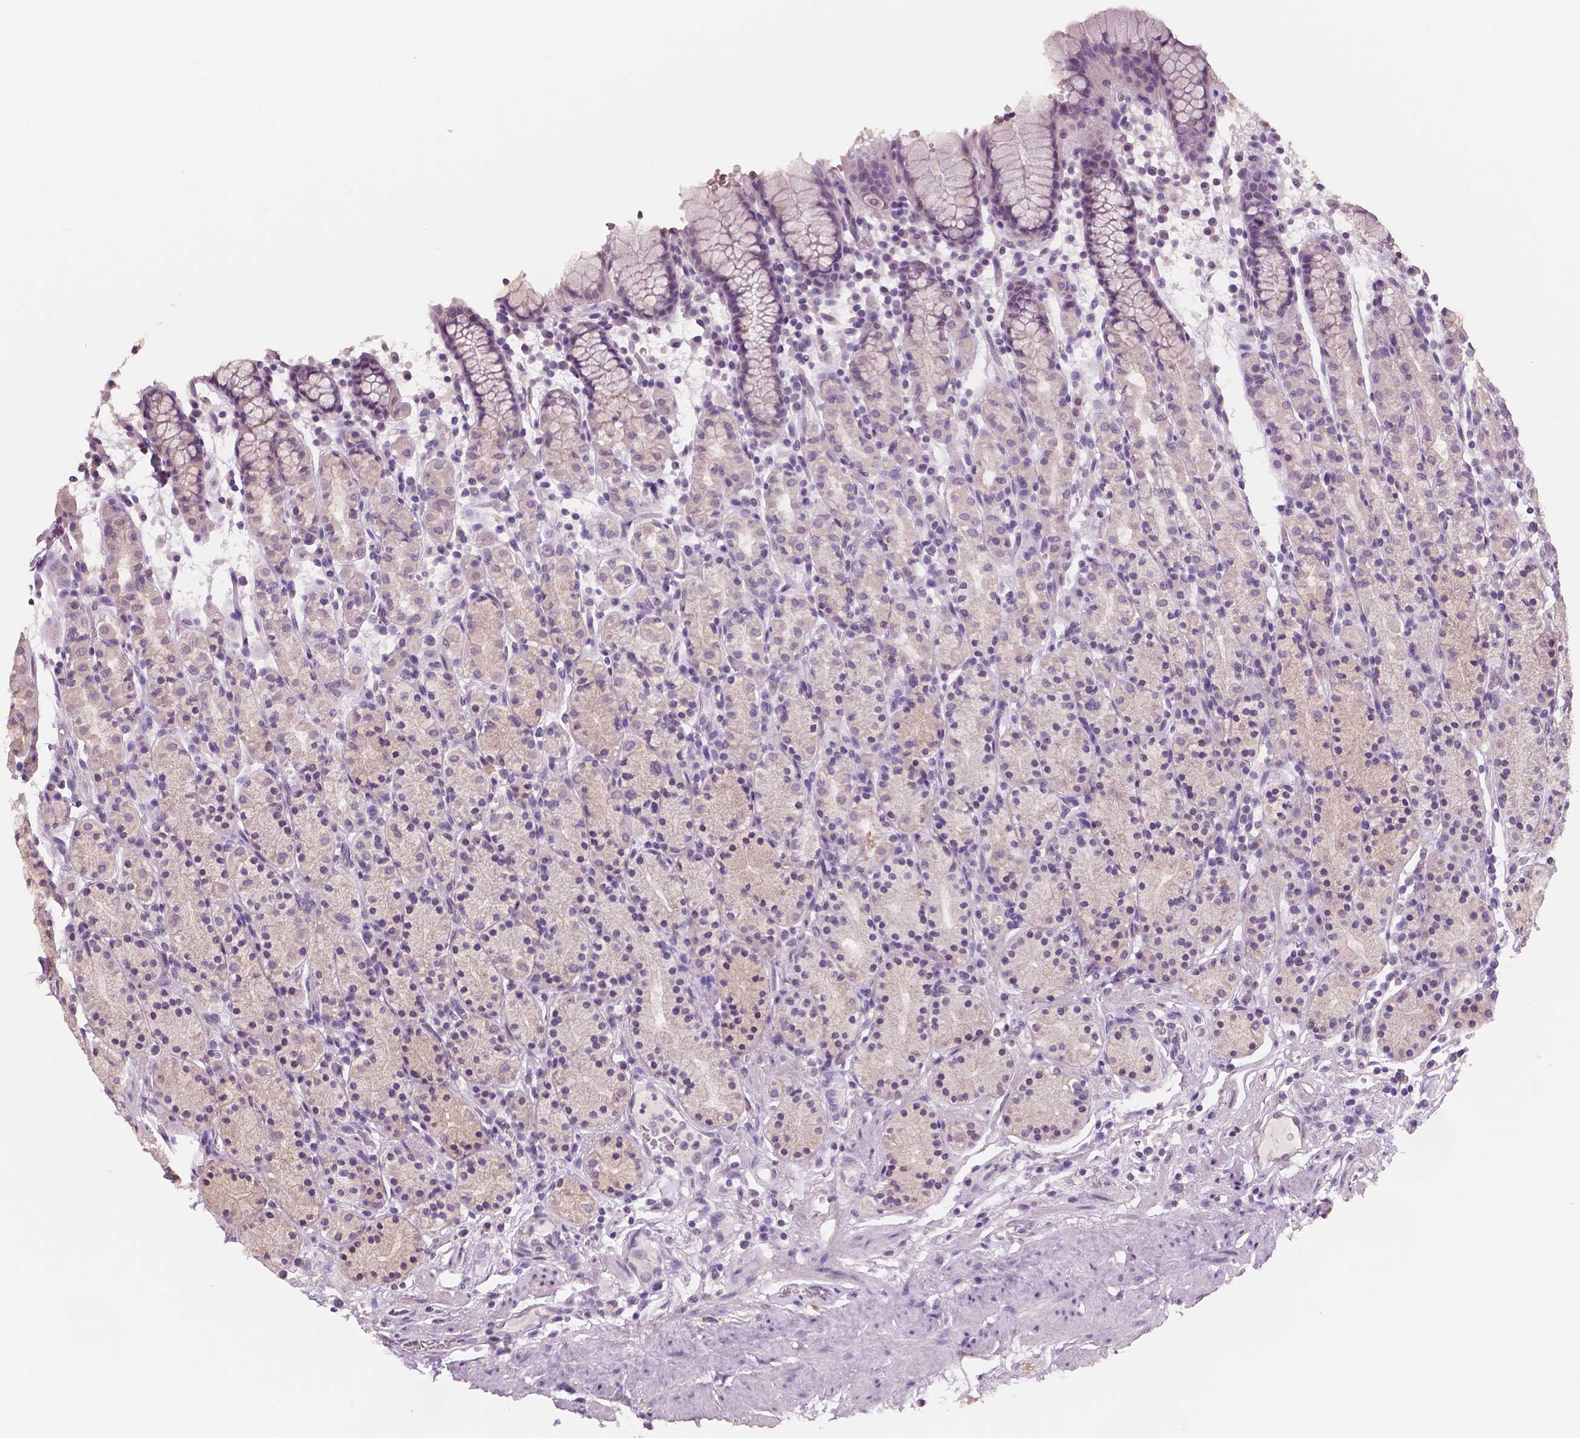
{"staining": {"intensity": "negative", "quantity": "none", "location": "none"}, "tissue": "stomach", "cell_type": "Glandular cells", "image_type": "normal", "snomed": [{"axis": "morphology", "description": "Normal tissue, NOS"}, {"axis": "topography", "description": "Stomach, upper"}, {"axis": "topography", "description": "Stomach"}], "caption": "Immunohistochemical staining of unremarkable human stomach exhibits no significant staining in glandular cells. Brightfield microscopy of immunohistochemistry stained with DAB (brown) and hematoxylin (blue), captured at high magnification.", "gene": "NECAB1", "patient": {"sex": "male", "age": 62}}